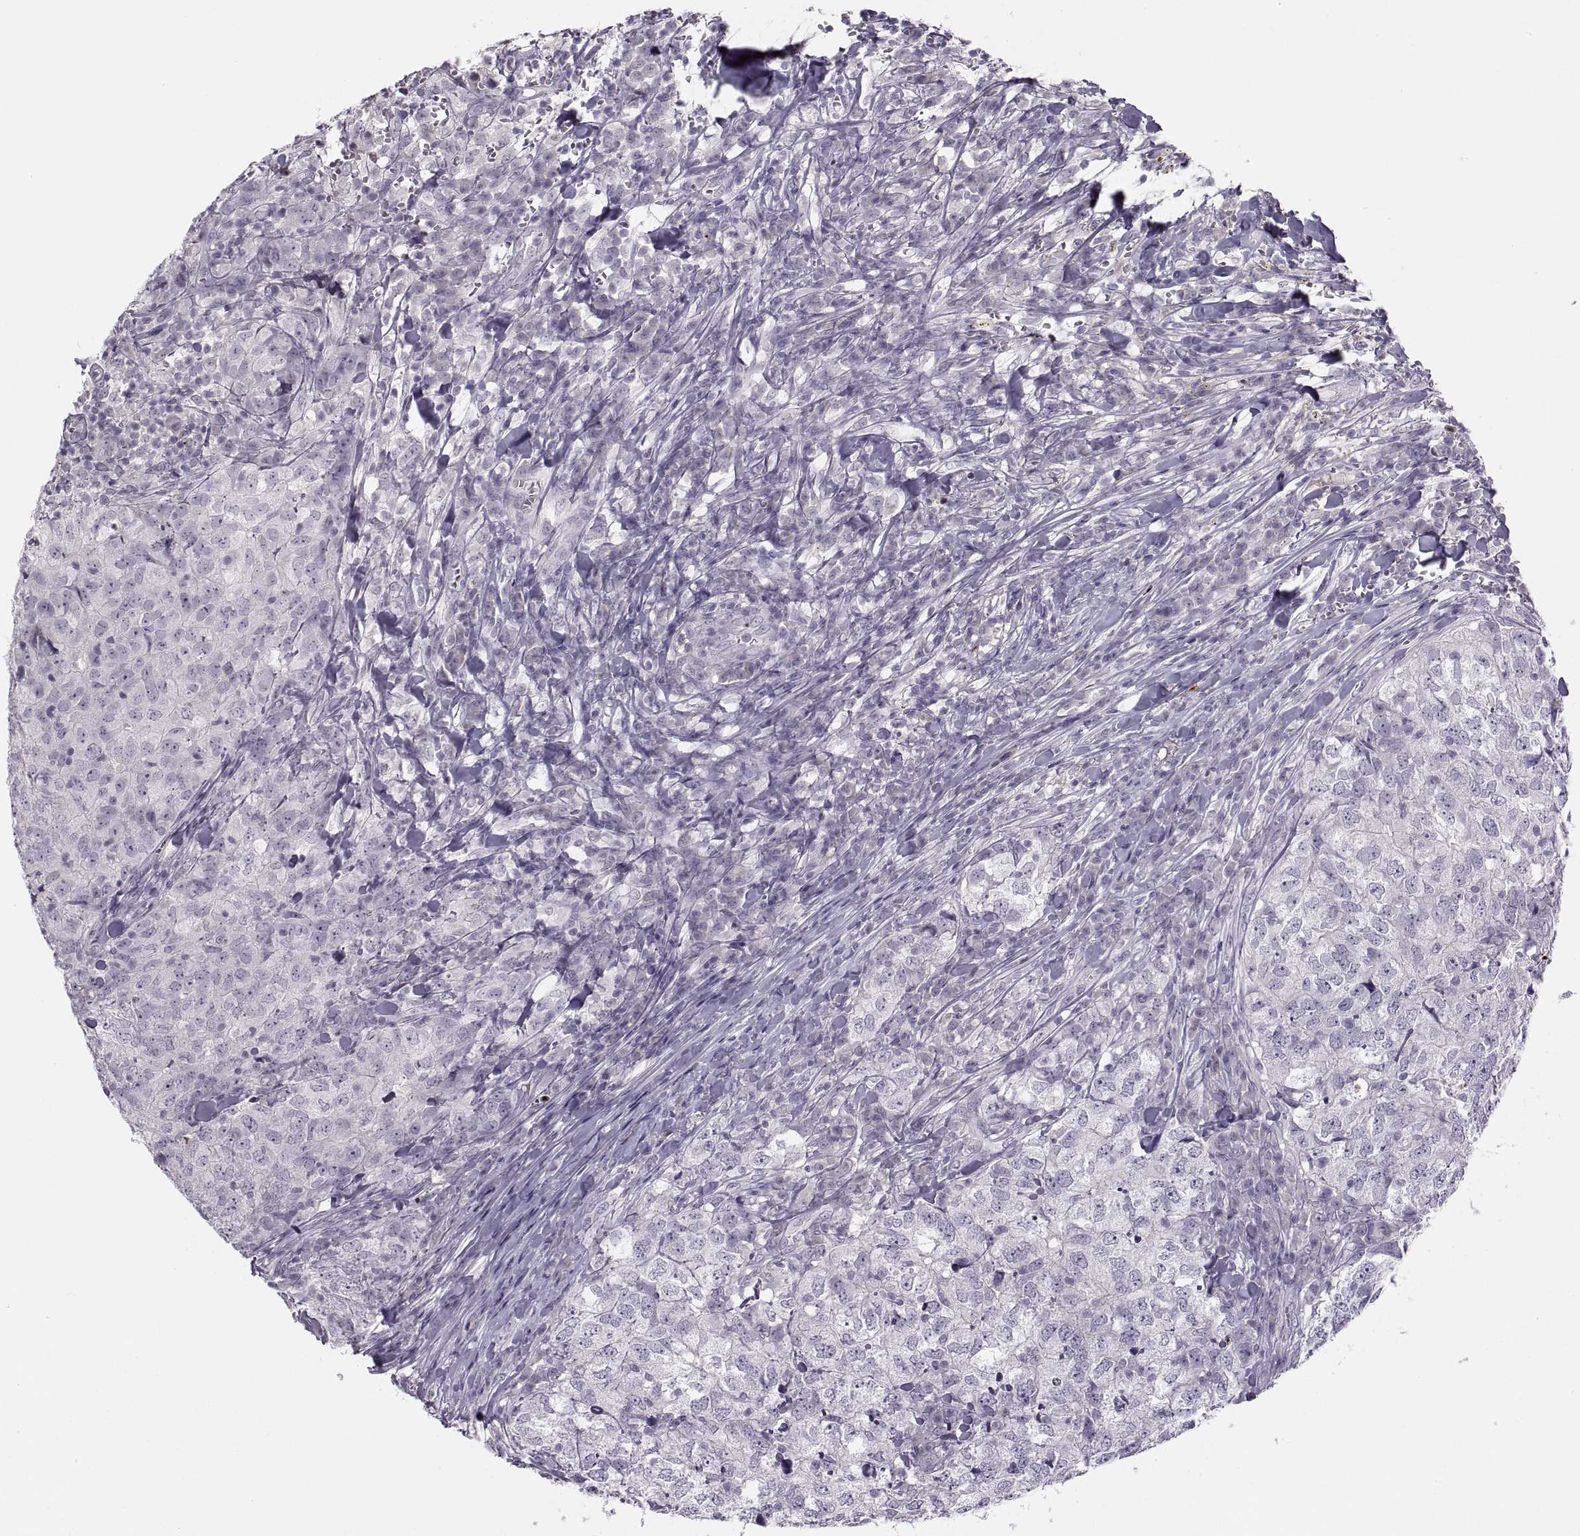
{"staining": {"intensity": "negative", "quantity": "none", "location": "none"}, "tissue": "breast cancer", "cell_type": "Tumor cells", "image_type": "cancer", "snomed": [{"axis": "morphology", "description": "Duct carcinoma"}, {"axis": "topography", "description": "Breast"}], "caption": "Protein analysis of breast cancer displays no significant positivity in tumor cells. (Brightfield microscopy of DAB IHC at high magnification).", "gene": "CHCT1", "patient": {"sex": "female", "age": 30}}